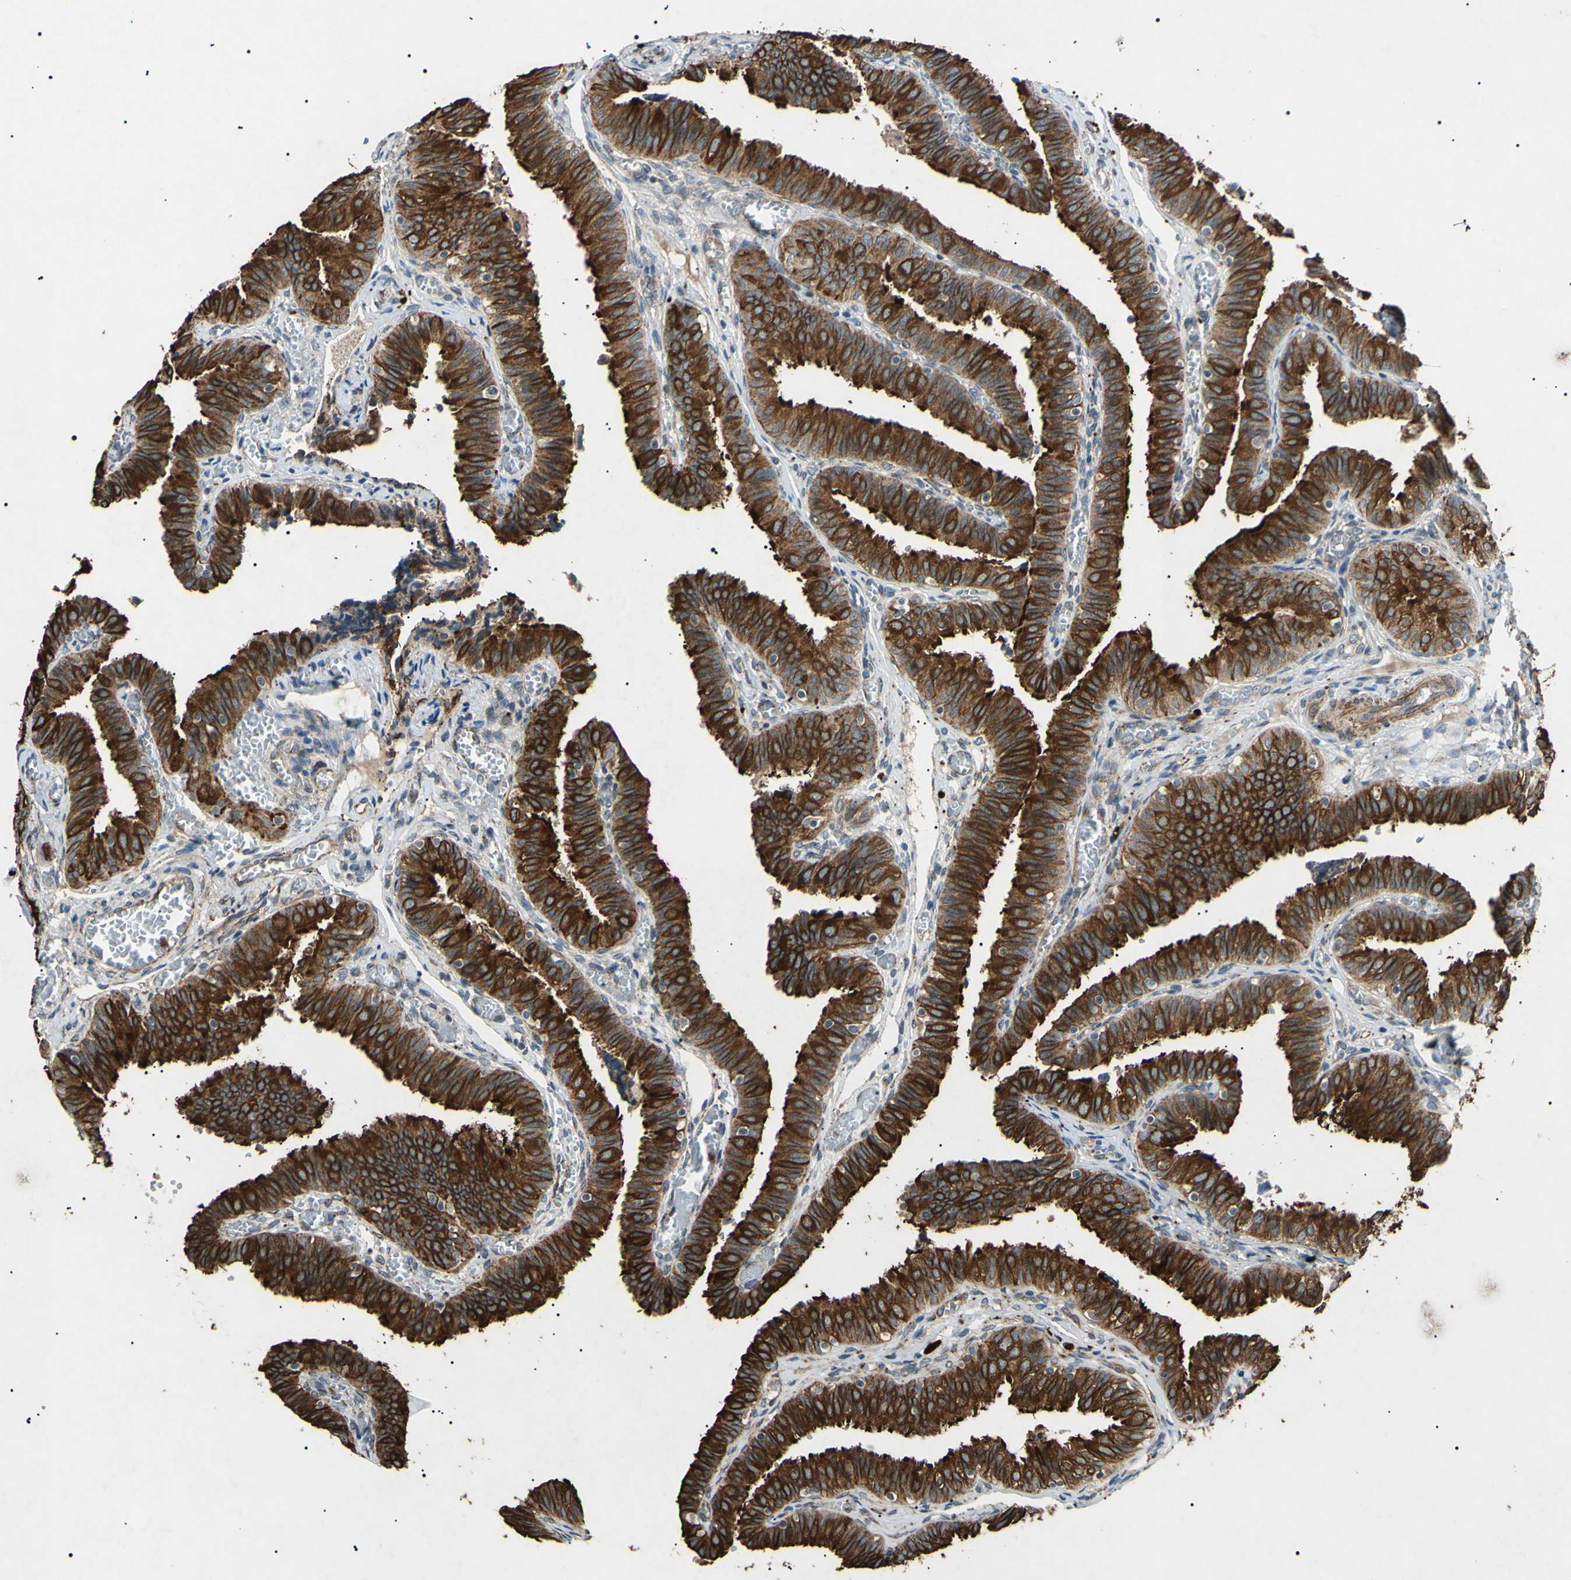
{"staining": {"intensity": "strong", "quantity": ">75%", "location": "cytoplasmic/membranous,nuclear"}, "tissue": "fallopian tube", "cell_type": "Glandular cells", "image_type": "normal", "snomed": [{"axis": "morphology", "description": "Normal tissue, NOS"}, {"axis": "topography", "description": "Fallopian tube"}], "caption": "Immunohistochemistry image of normal fallopian tube stained for a protein (brown), which demonstrates high levels of strong cytoplasmic/membranous,nuclear positivity in approximately >75% of glandular cells.", "gene": "TUBB4A", "patient": {"sex": "female", "age": 46}}